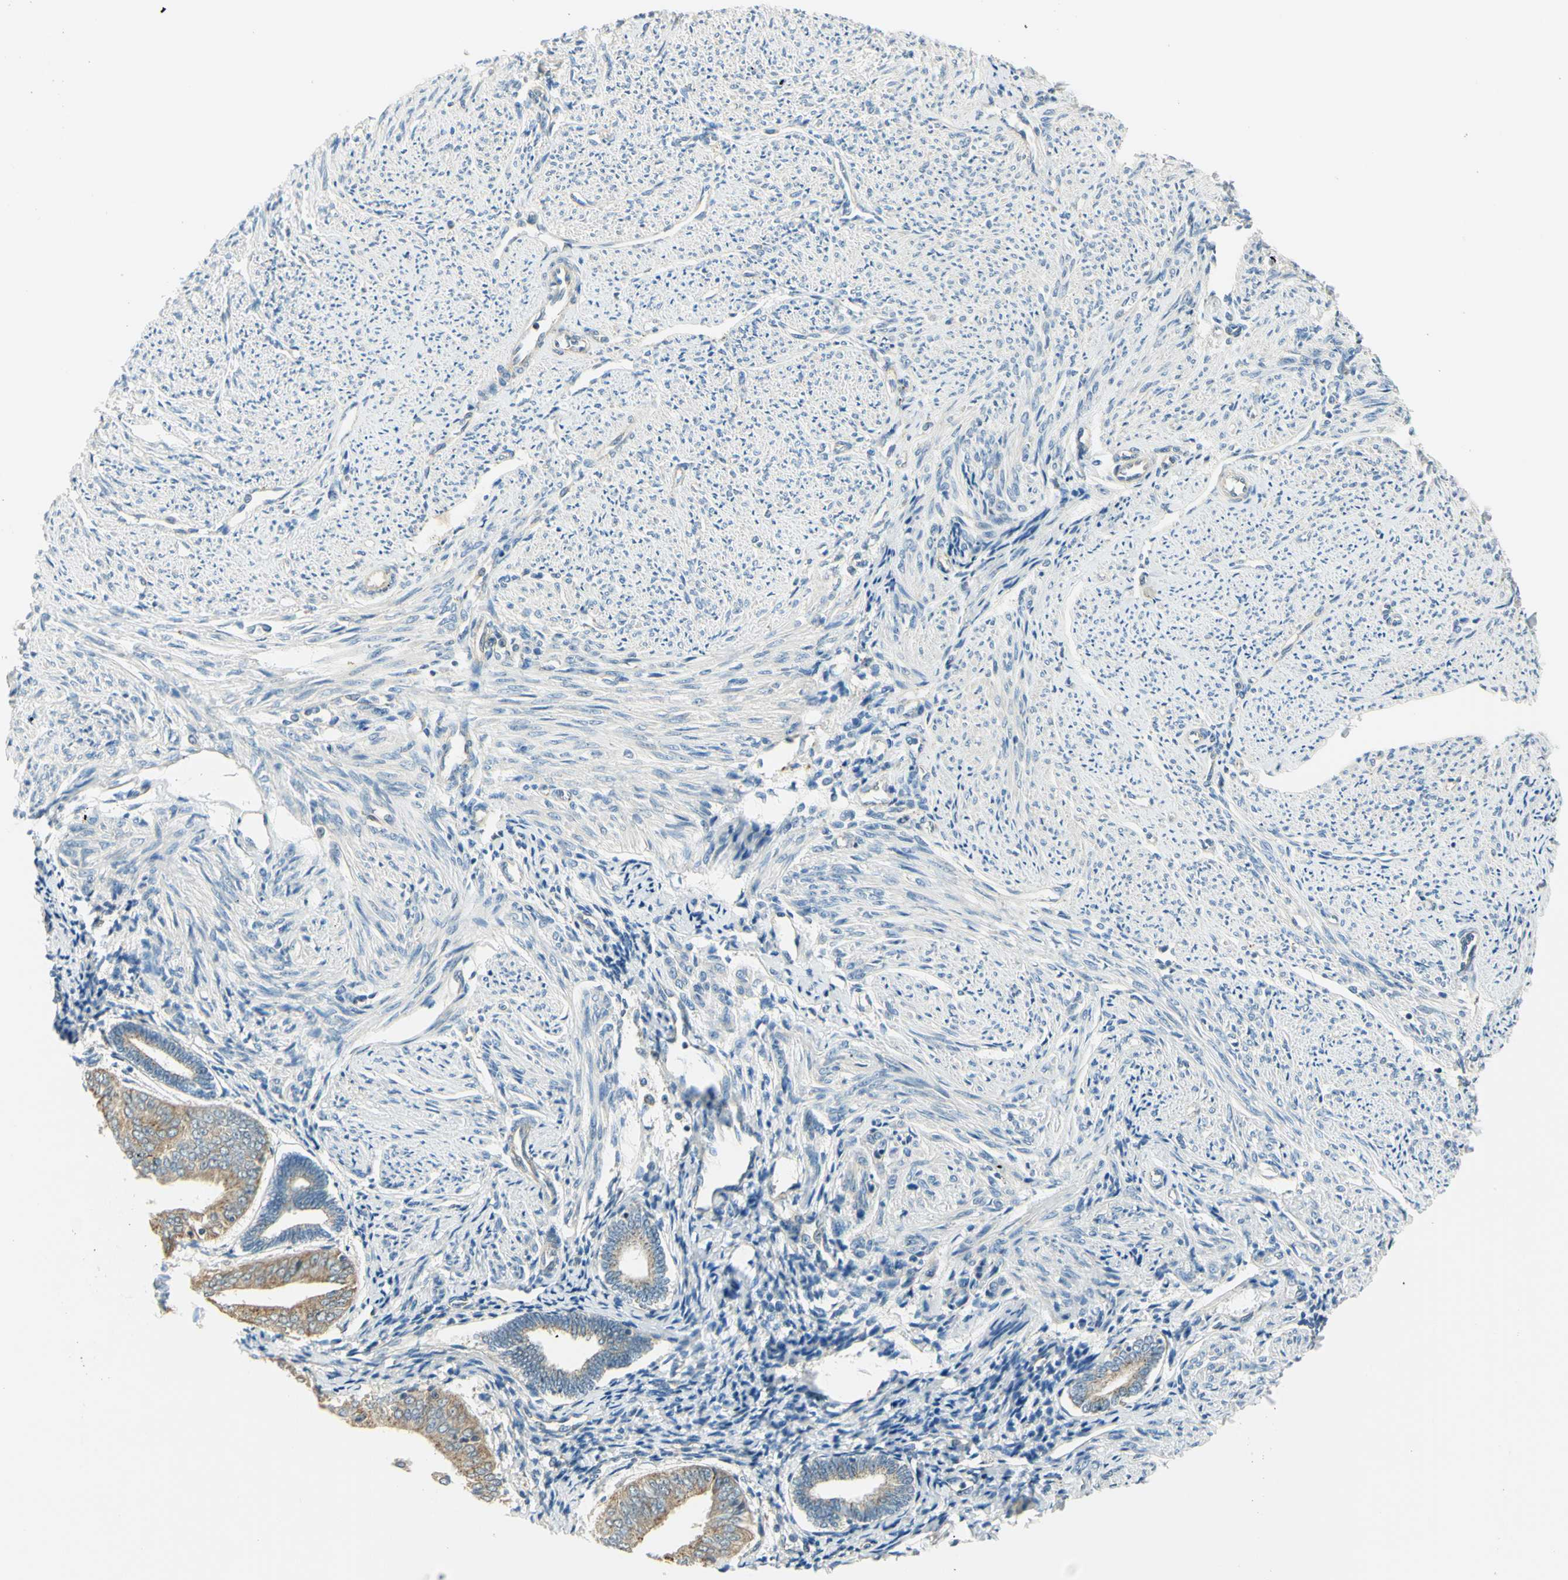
{"staining": {"intensity": "weak", "quantity": "<25%", "location": "cytoplasmic/membranous"}, "tissue": "smooth muscle", "cell_type": "Smooth muscle cells", "image_type": "normal", "snomed": [{"axis": "morphology", "description": "Normal tissue, NOS"}, {"axis": "topography", "description": "Smooth muscle"}], "caption": "This is an IHC image of normal smooth muscle. There is no positivity in smooth muscle cells.", "gene": "LAMA3", "patient": {"sex": "female", "age": 65}}